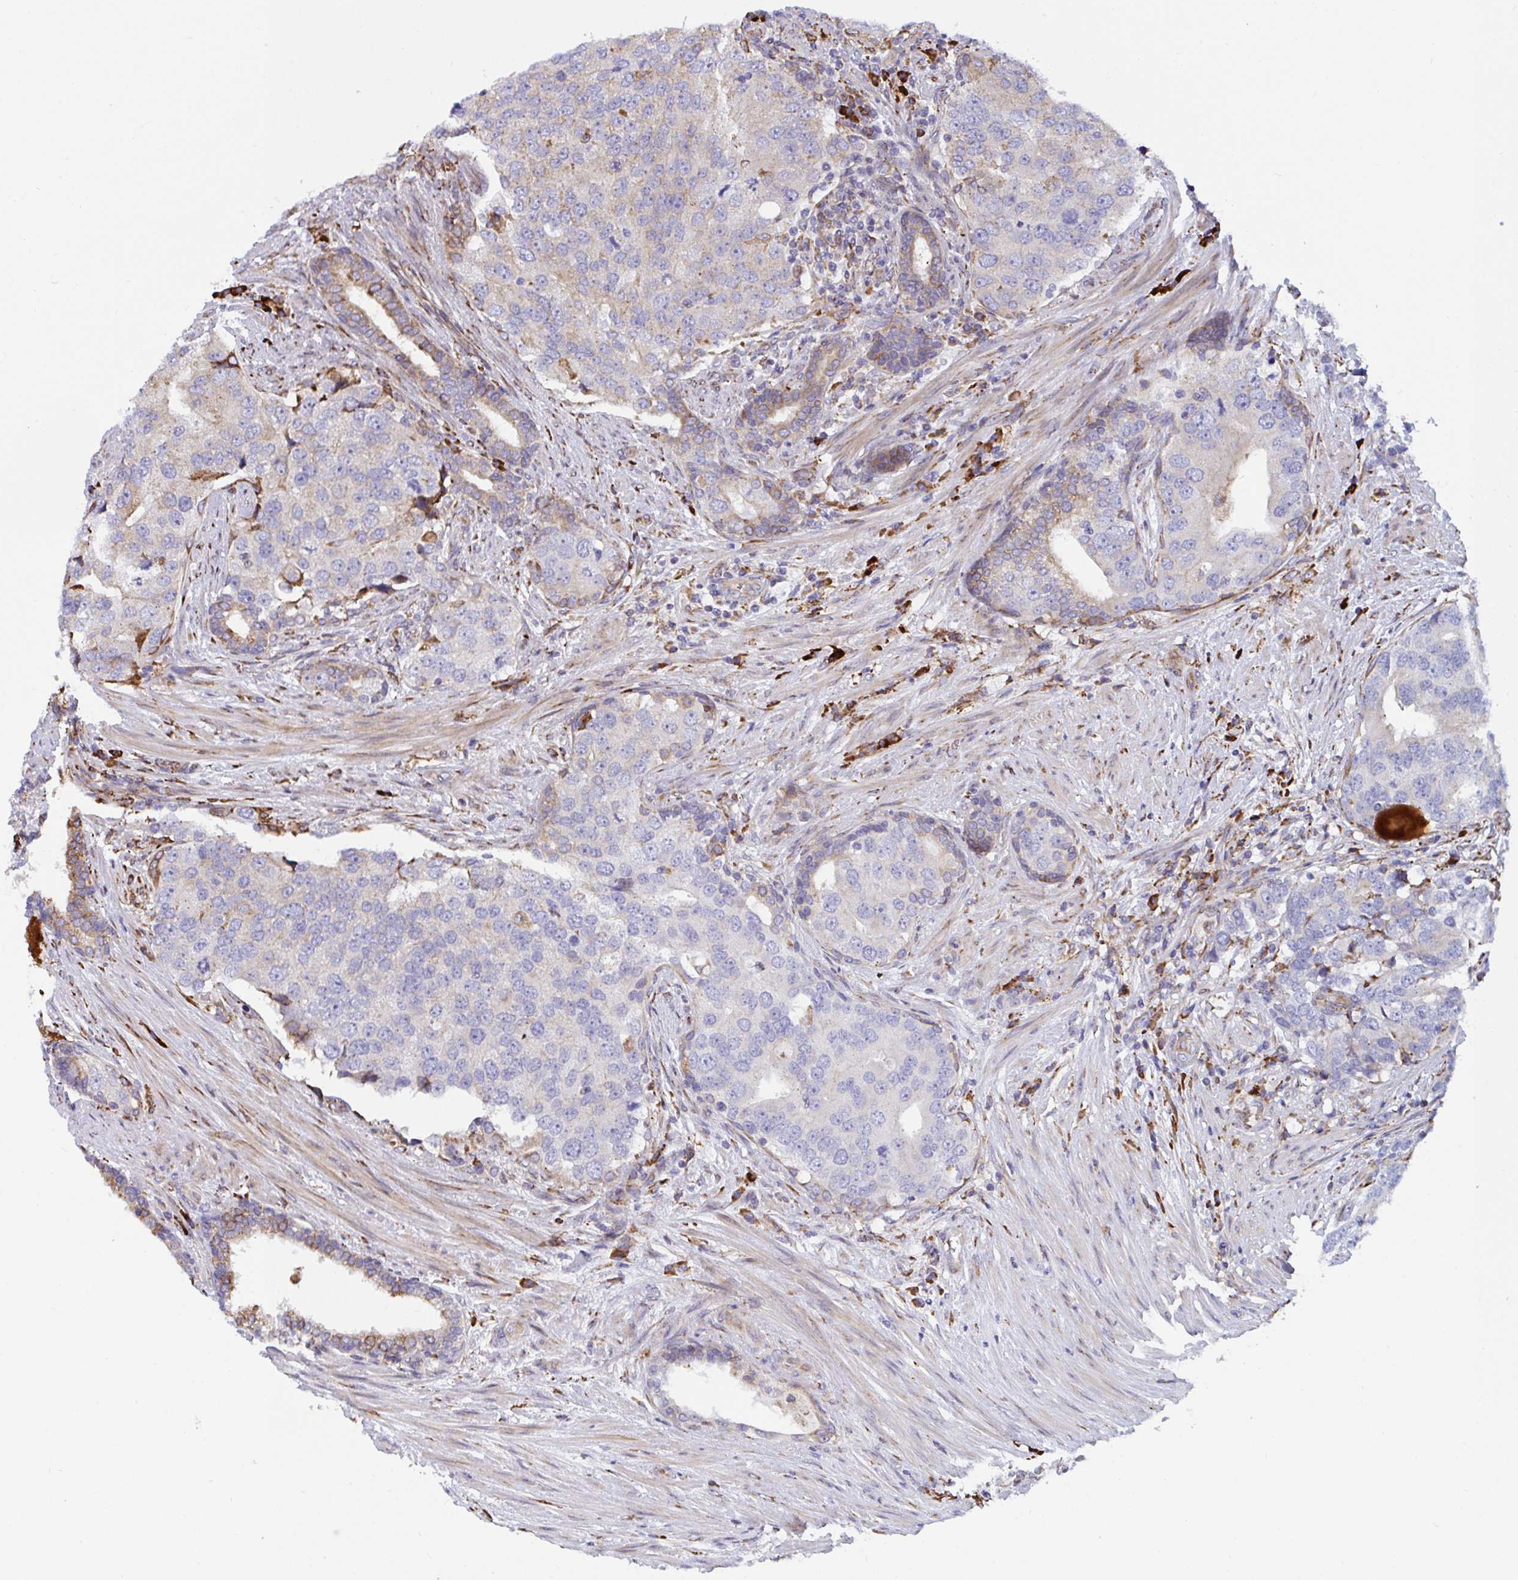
{"staining": {"intensity": "moderate", "quantity": "<25%", "location": "cytoplasmic/membranous"}, "tissue": "prostate cancer", "cell_type": "Tumor cells", "image_type": "cancer", "snomed": [{"axis": "morphology", "description": "Adenocarcinoma, High grade"}, {"axis": "topography", "description": "Prostate"}], "caption": "DAB immunohistochemical staining of human prostate high-grade adenocarcinoma reveals moderate cytoplasmic/membranous protein staining in about <25% of tumor cells.", "gene": "PEAK3", "patient": {"sex": "male", "age": 68}}